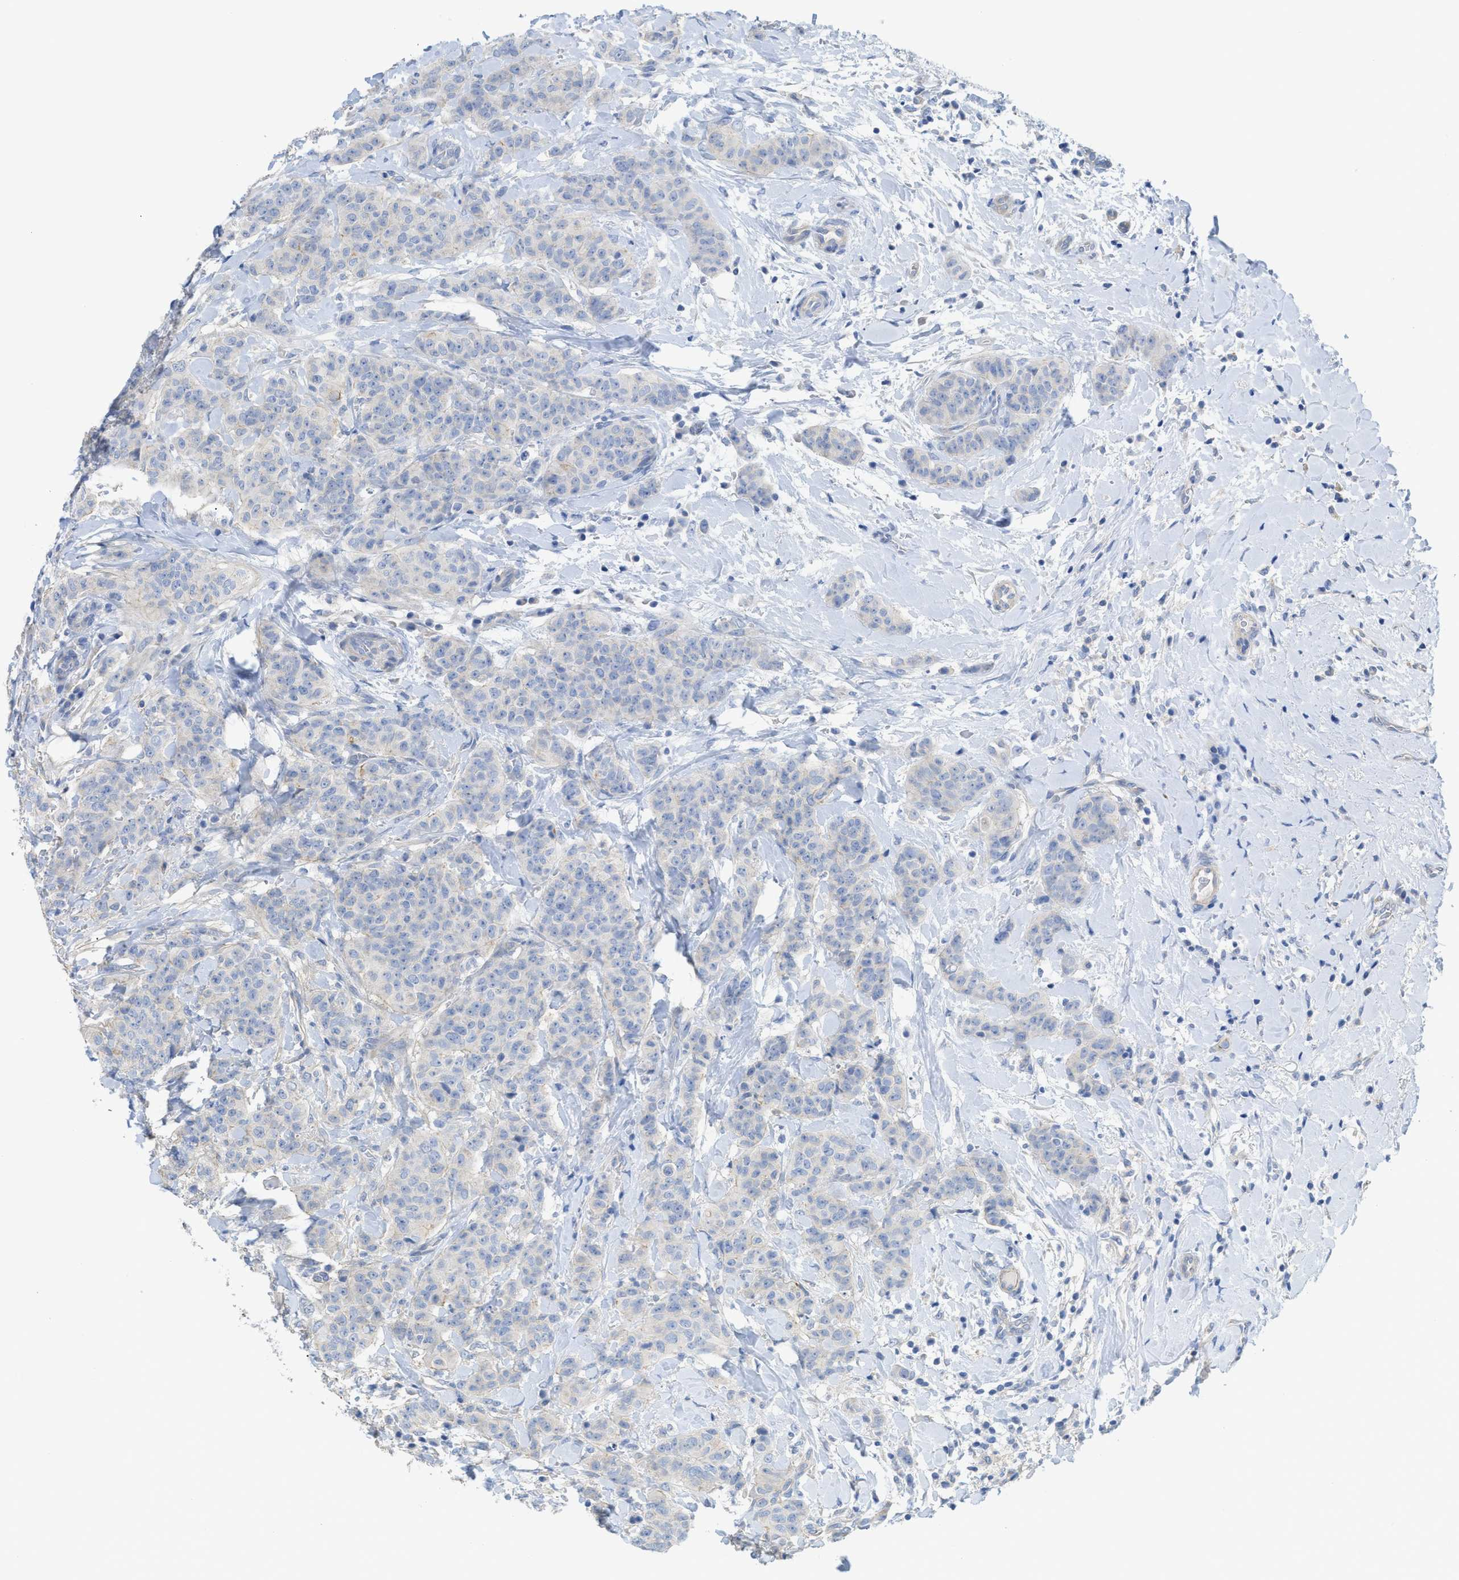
{"staining": {"intensity": "negative", "quantity": "none", "location": "none"}, "tissue": "breast cancer", "cell_type": "Tumor cells", "image_type": "cancer", "snomed": [{"axis": "morphology", "description": "Normal tissue, NOS"}, {"axis": "morphology", "description": "Duct carcinoma"}, {"axis": "topography", "description": "Breast"}], "caption": "This micrograph is of infiltrating ductal carcinoma (breast) stained with IHC to label a protein in brown with the nuclei are counter-stained blue. There is no staining in tumor cells. (Stains: DAB immunohistochemistry (IHC) with hematoxylin counter stain, Microscopy: brightfield microscopy at high magnification).", "gene": "MYL3", "patient": {"sex": "female", "age": 40}}